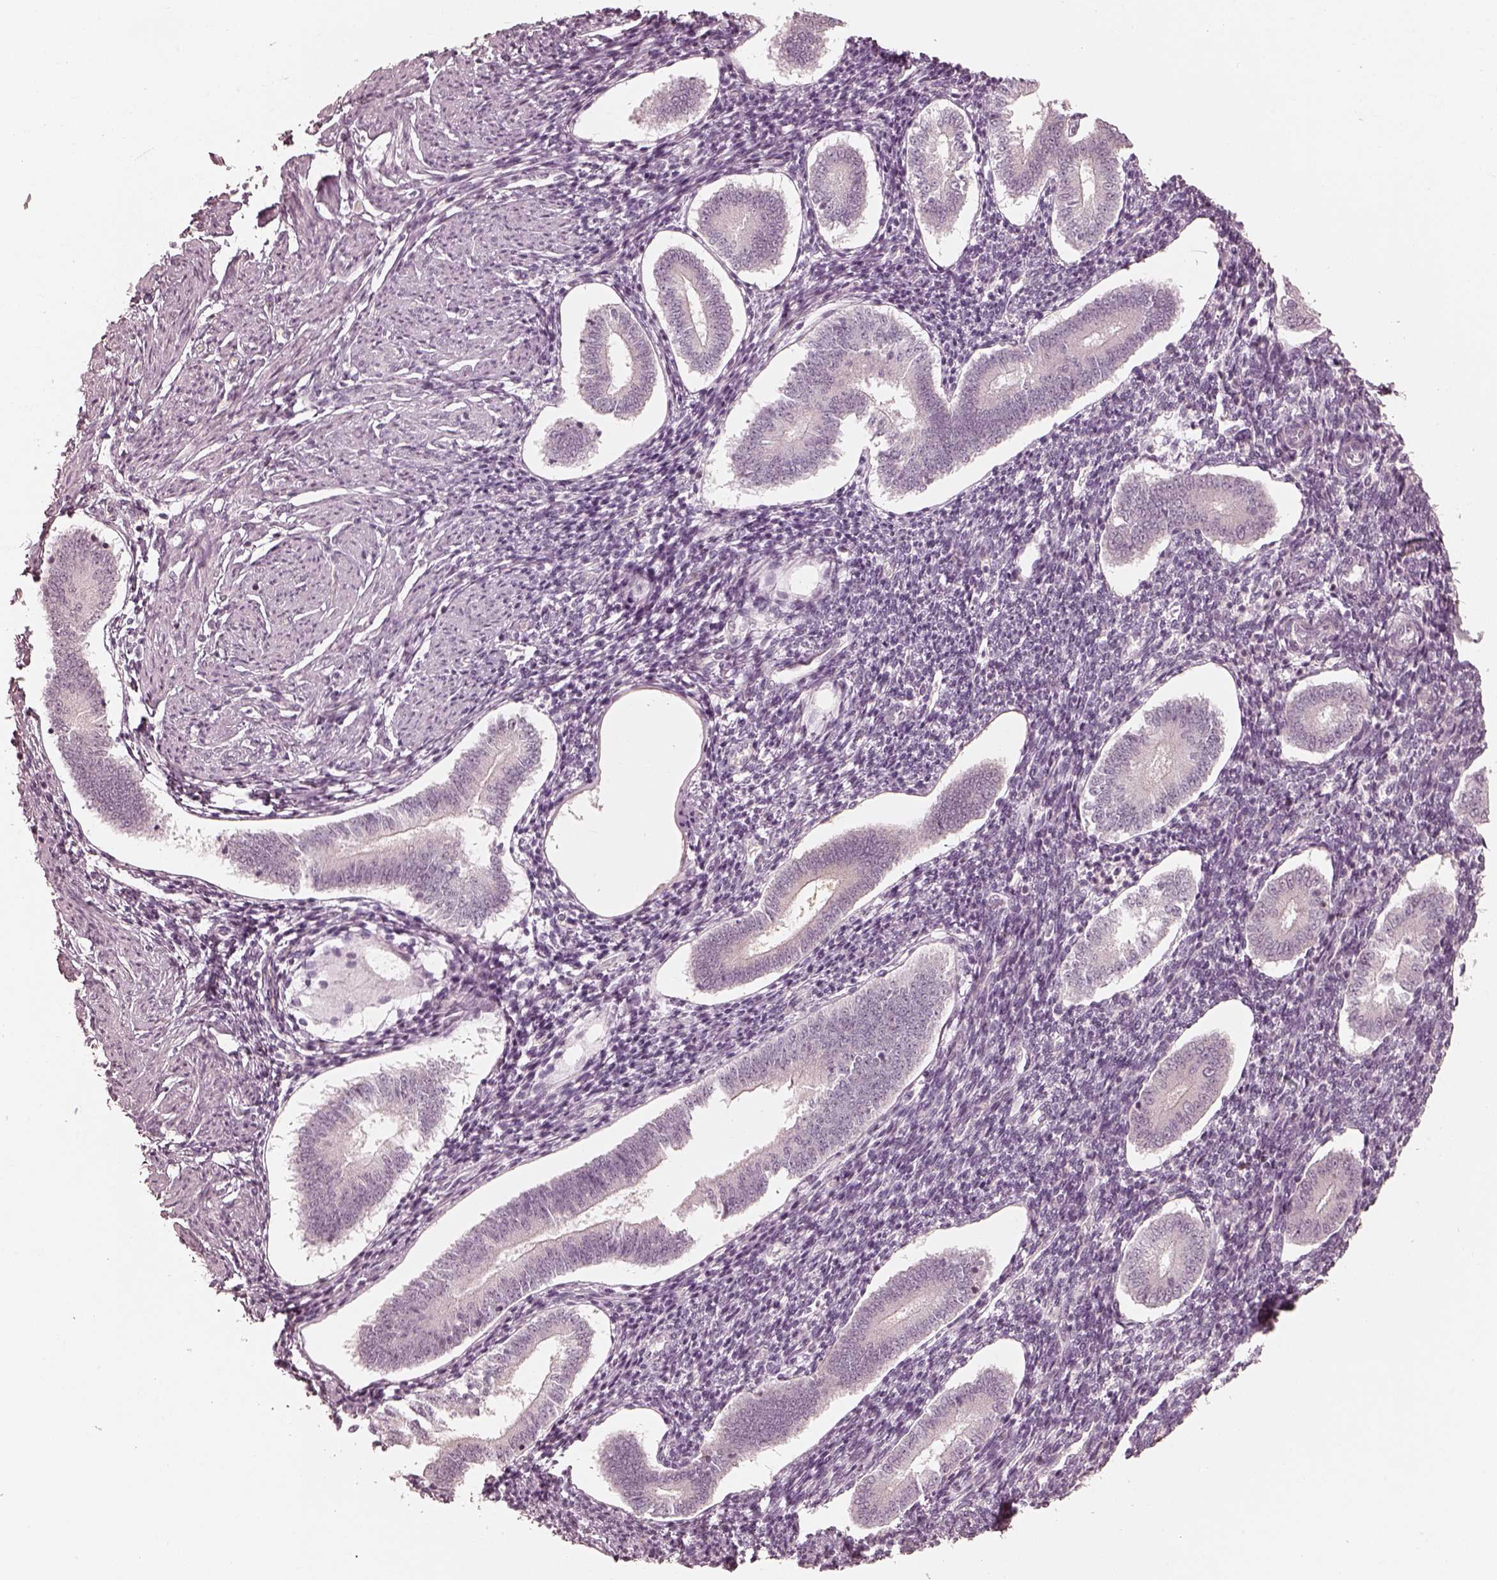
{"staining": {"intensity": "negative", "quantity": "none", "location": "none"}, "tissue": "endometrium", "cell_type": "Cells in endometrial stroma", "image_type": "normal", "snomed": [{"axis": "morphology", "description": "Normal tissue, NOS"}, {"axis": "topography", "description": "Endometrium"}], "caption": "The micrograph exhibits no significant positivity in cells in endometrial stroma of endometrium. Nuclei are stained in blue.", "gene": "ACACB", "patient": {"sex": "female", "age": 40}}